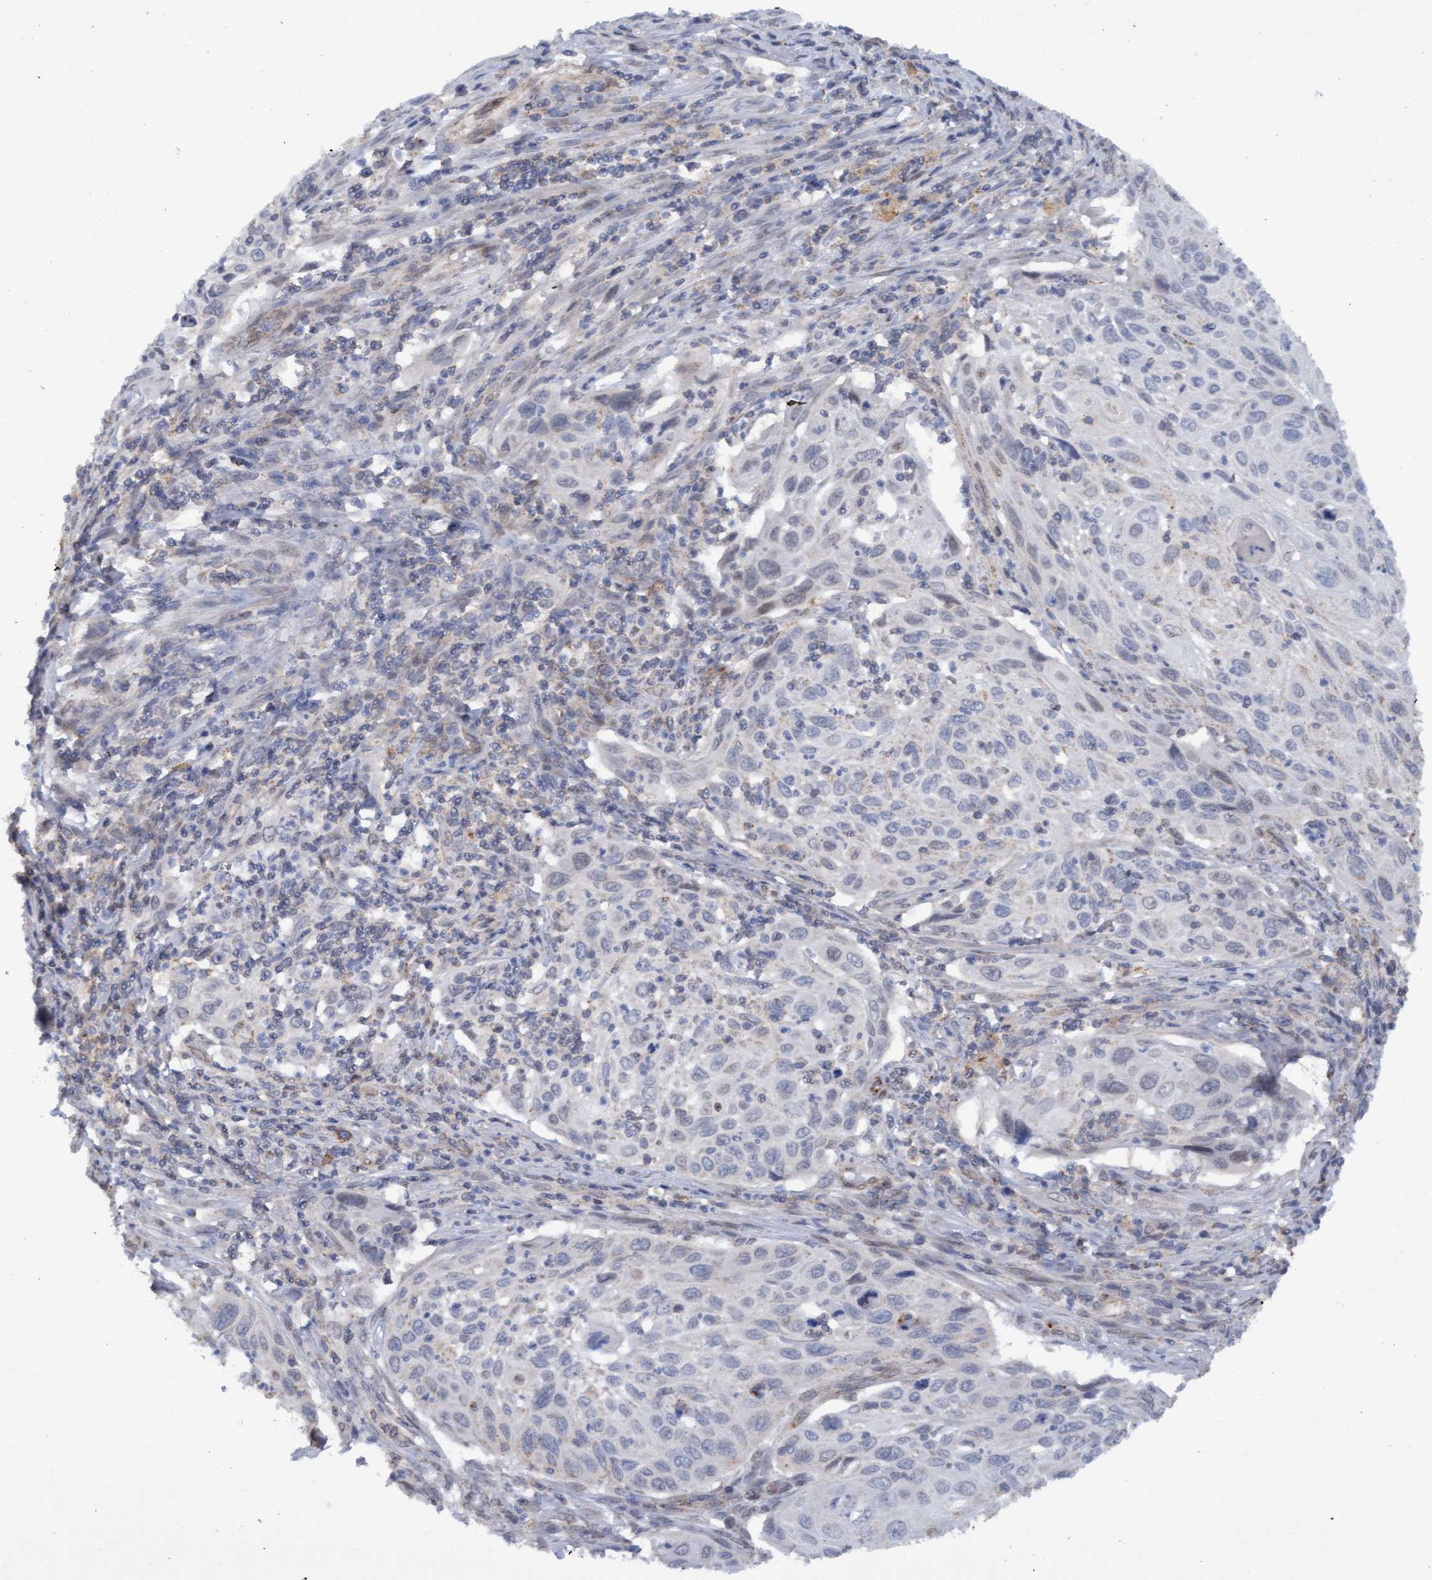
{"staining": {"intensity": "negative", "quantity": "none", "location": "none"}, "tissue": "cervical cancer", "cell_type": "Tumor cells", "image_type": "cancer", "snomed": [{"axis": "morphology", "description": "Squamous cell carcinoma, NOS"}, {"axis": "topography", "description": "Cervix"}], "caption": "Micrograph shows no significant protein expression in tumor cells of cervical cancer. The staining is performed using DAB brown chromogen with nuclei counter-stained in using hematoxylin.", "gene": "MGLL", "patient": {"sex": "female", "age": 70}}